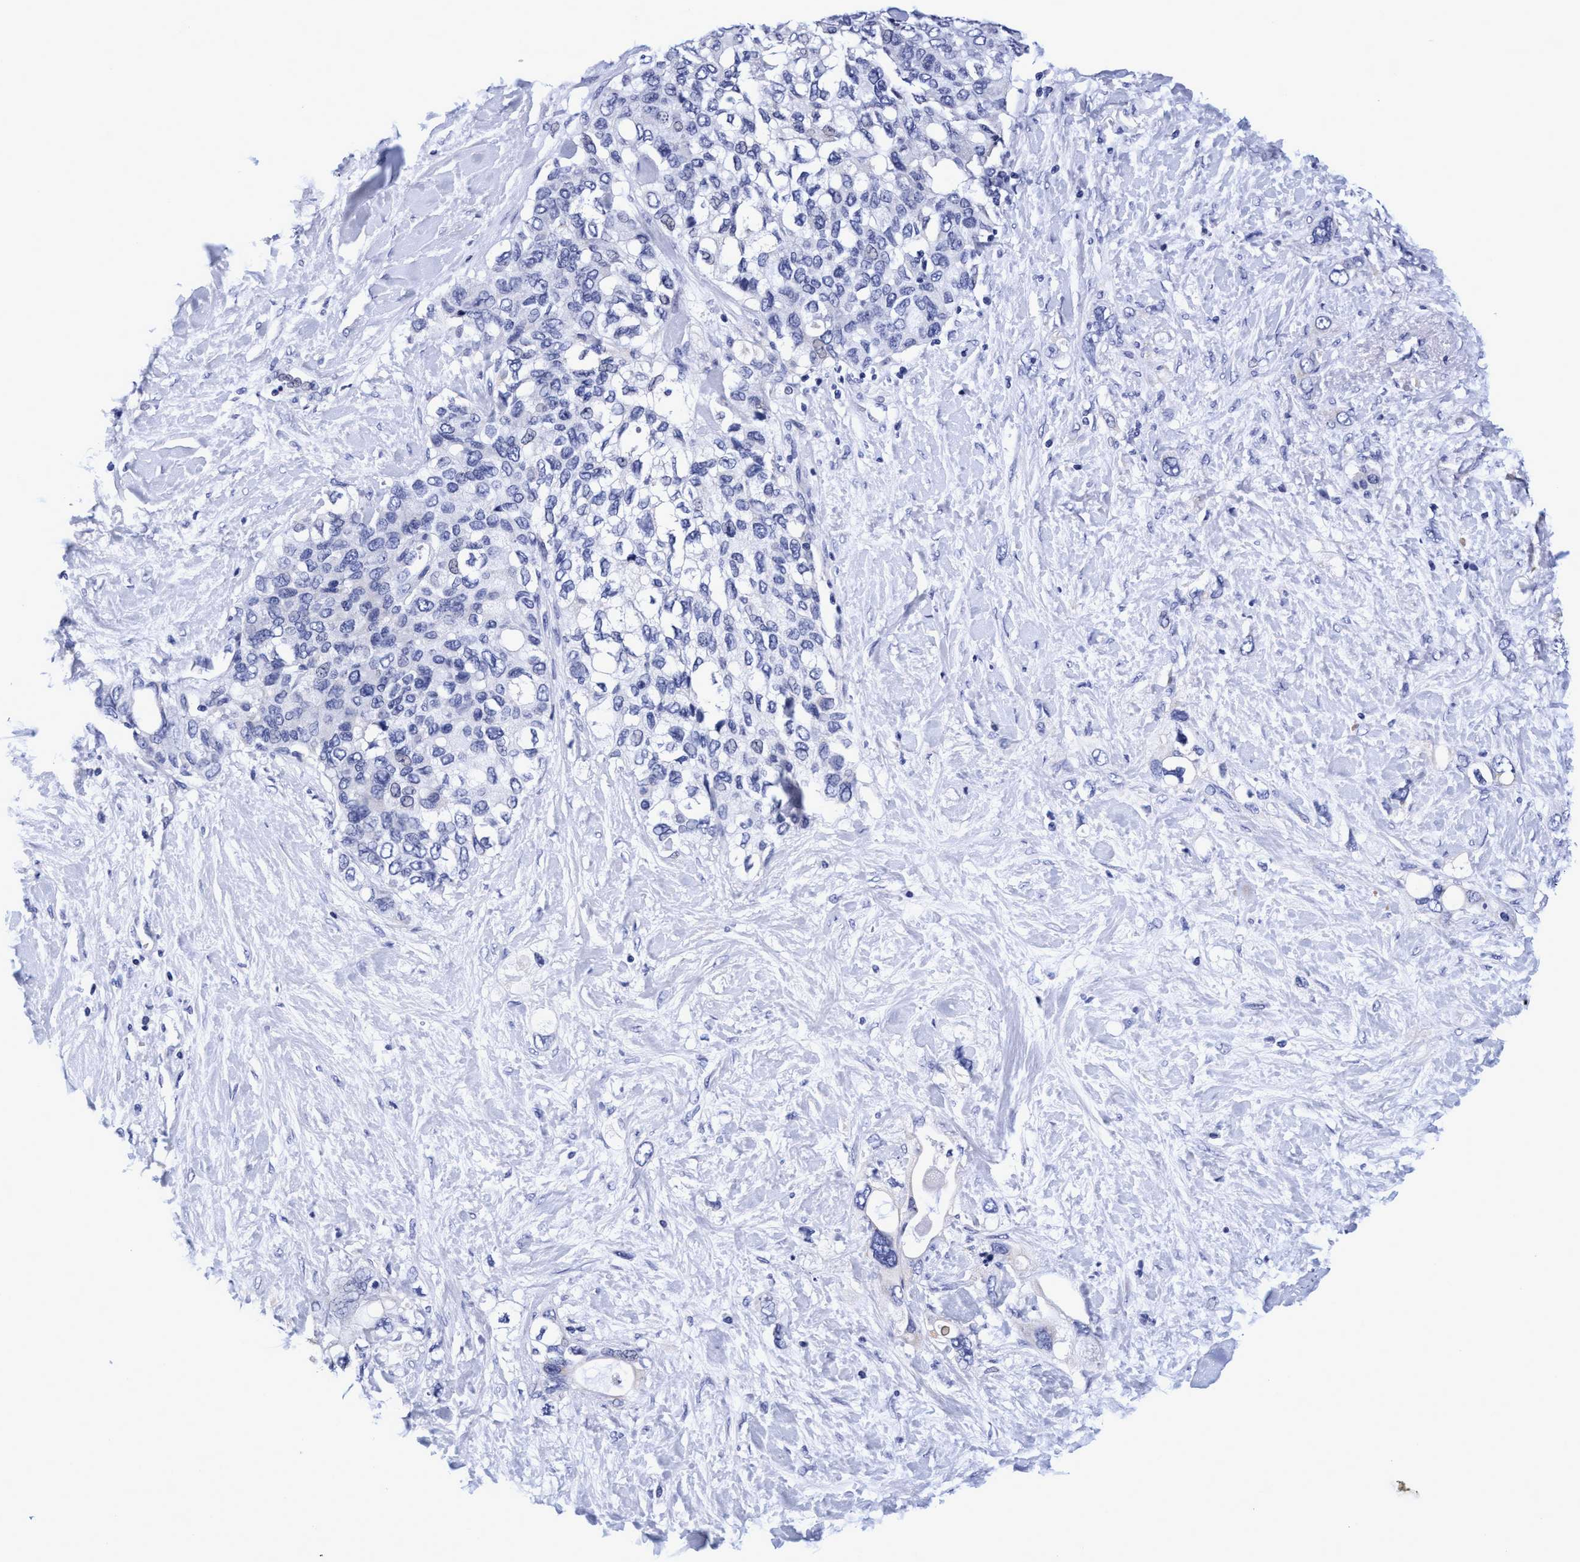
{"staining": {"intensity": "negative", "quantity": "none", "location": "none"}, "tissue": "pancreatic cancer", "cell_type": "Tumor cells", "image_type": "cancer", "snomed": [{"axis": "morphology", "description": "Adenocarcinoma, NOS"}, {"axis": "topography", "description": "Pancreas"}], "caption": "Immunohistochemistry image of neoplastic tissue: human pancreatic cancer (adenocarcinoma) stained with DAB (3,3'-diaminobenzidine) shows no significant protein staining in tumor cells.", "gene": "PLPPR1", "patient": {"sex": "female", "age": 56}}